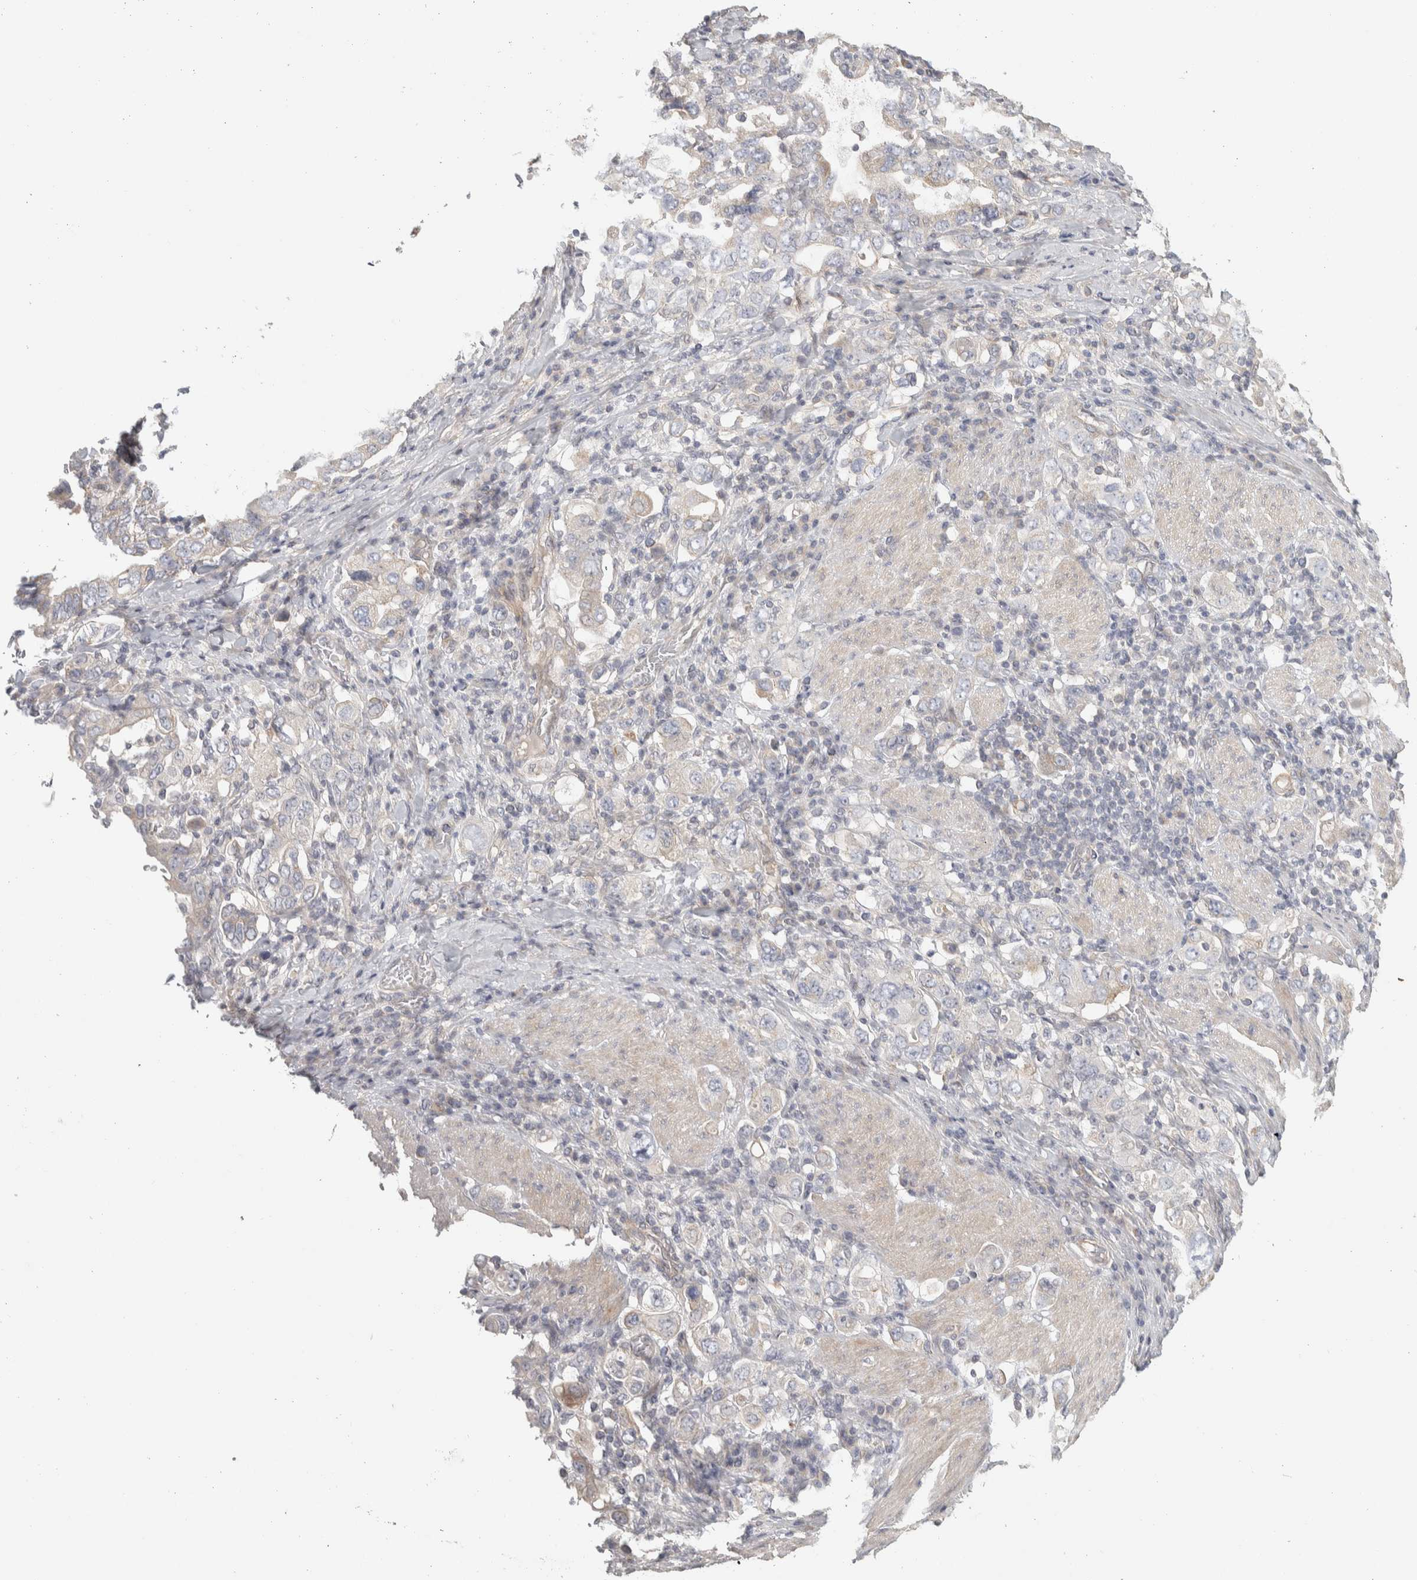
{"staining": {"intensity": "weak", "quantity": "<25%", "location": "cytoplasmic/membranous"}, "tissue": "stomach cancer", "cell_type": "Tumor cells", "image_type": "cancer", "snomed": [{"axis": "morphology", "description": "Adenocarcinoma, NOS"}, {"axis": "topography", "description": "Stomach, upper"}], "caption": "DAB immunohistochemical staining of adenocarcinoma (stomach) demonstrates no significant staining in tumor cells.", "gene": "DCXR", "patient": {"sex": "male", "age": 62}}